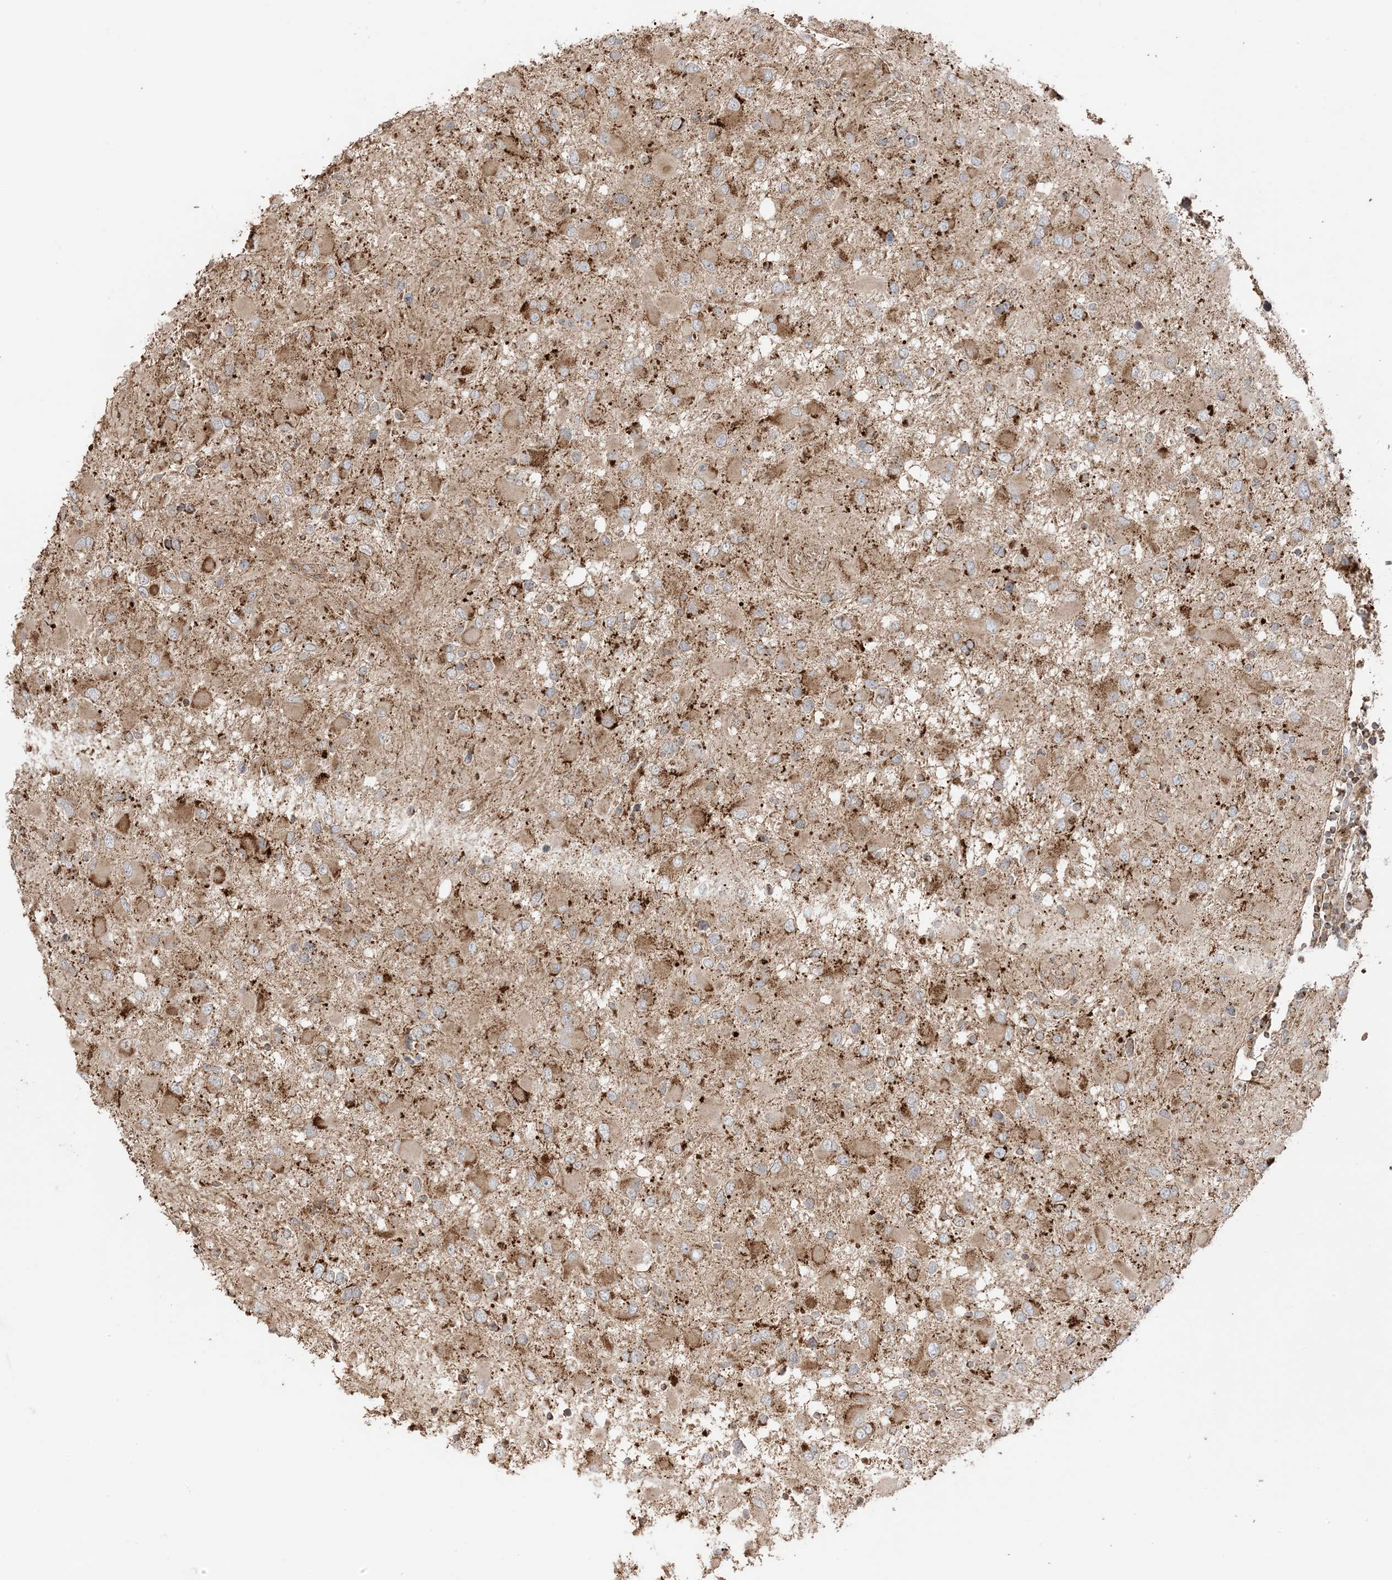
{"staining": {"intensity": "moderate", "quantity": ">75%", "location": "cytoplasmic/membranous"}, "tissue": "glioma", "cell_type": "Tumor cells", "image_type": "cancer", "snomed": [{"axis": "morphology", "description": "Glioma, malignant, High grade"}, {"axis": "topography", "description": "Brain"}], "caption": "Glioma stained for a protein (brown) reveals moderate cytoplasmic/membranous positive staining in about >75% of tumor cells.", "gene": "N4BP3", "patient": {"sex": "male", "age": 53}}